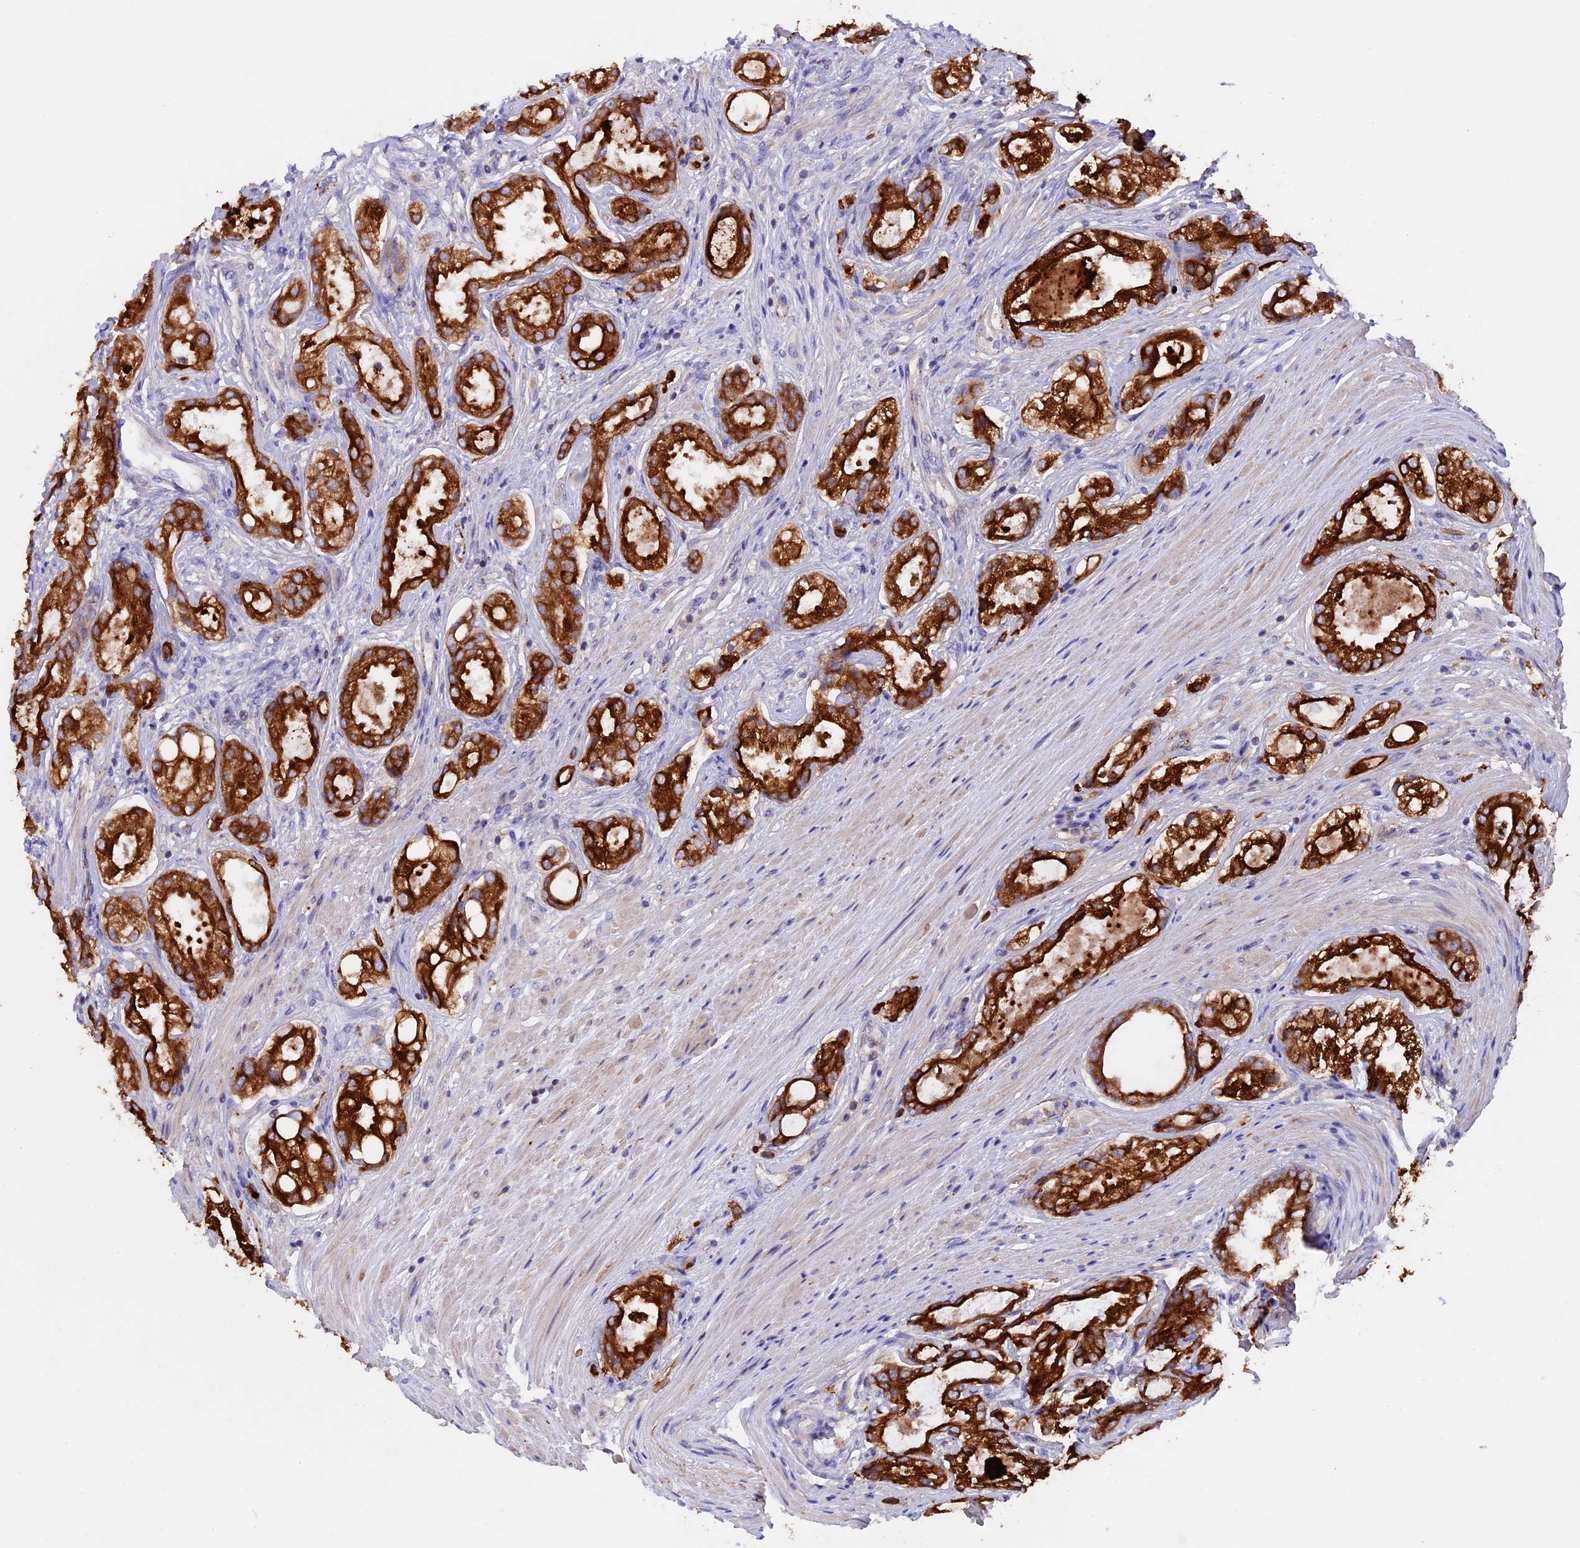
{"staining": {"intensity": "strong", "quantity": ">75%", "location": "cytoplasmic/membranous"}, "tissue": "prostate cancer", "cell_type": "Tumor cells", "image_type": "cancer", "snomed": [{"axis": "morphology", "description": "Adenocarcinoma, Low grade"}, {"axis": "topography", "description": "Prostate"}], "caption": "Human low-grade adenocarcinoma (prostate) stained with a brown dye reveals strong cytoplasmic/membranous positive staining in approximately >75% of tumor cells.", "gene": "PTPN9", "patient": {"sex": "male", "age": 68}}